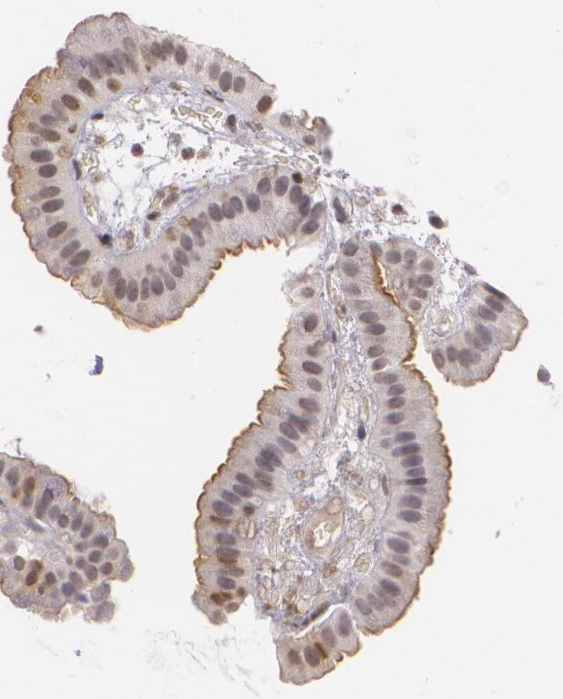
{"staining": {"intensity": "moderate", "quantity": ">75%", "location": "cytoplasmic/membranous"}, "tissue": "gallbladder", "cell_type": "Glandular cells", "image_type": "normal", "snomed": [{"axis": "morphology", "description": "Normal tissue, NOS"}, {"axis": "topography", "description": "Gallbladder"}], "caption": "About >75% of glandular cells in normal gallbladder display moderate cytoplasmic/membranous protein staining as visualized by brown immunohistochemical staining.", "gene": "MUC1", "patient": {"sex": "female", "age": 63}}